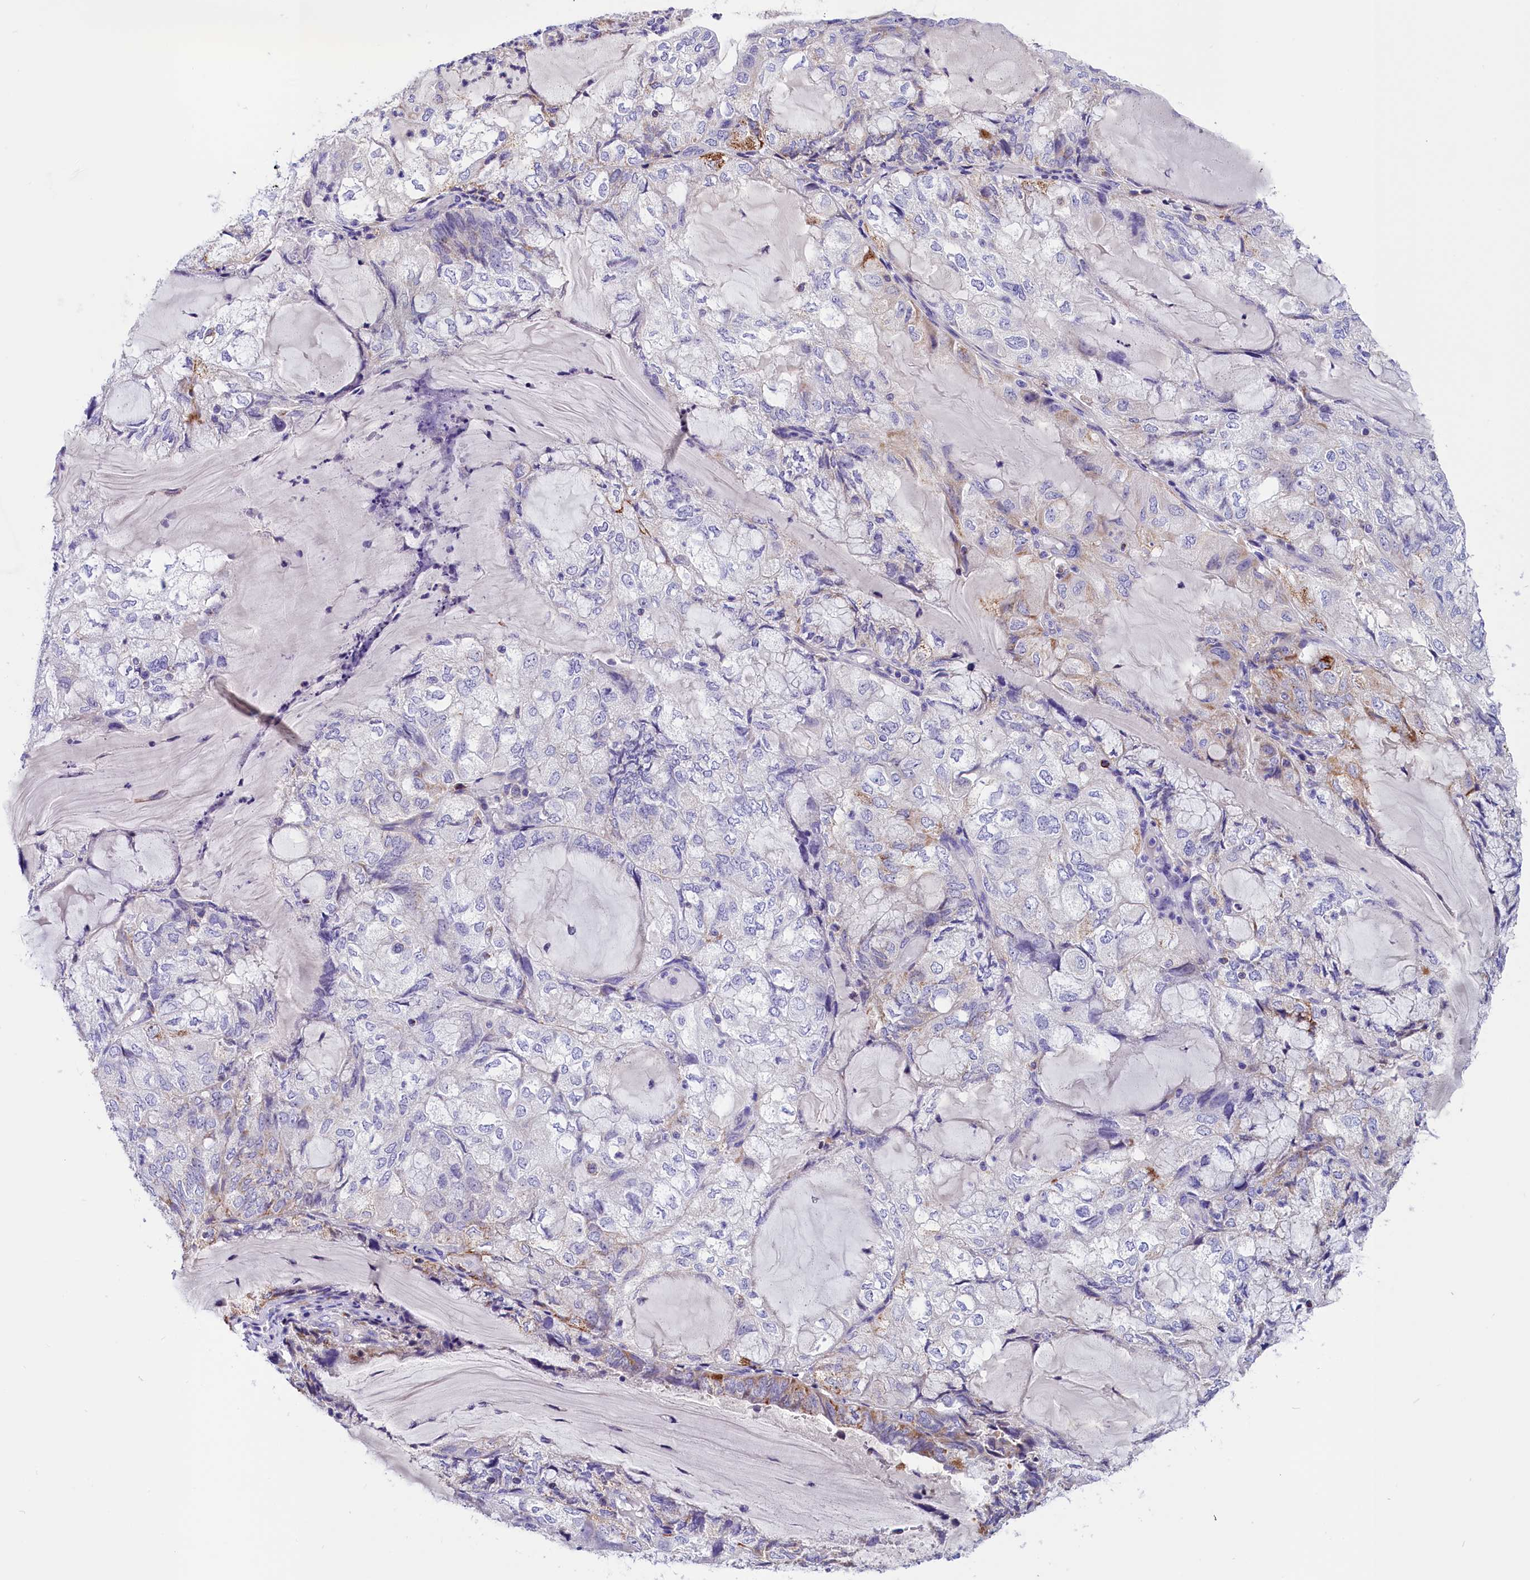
{"staining": {"intensity": "moderate", "quantity": "<25%", "location": "cytoplasmic/membranous"}, "tissue": "endometrial cancer", "cell_type": "Tumor cells", "image_type": "cancer", "snomed": [{"axis": "morphology", "description": "Adenocarcinoma, NOS"}, {"axis": "topography", "description": "Endometrium"}], "caption": "The micrograph displays immunohistochemical staining of endometrial cancer (adenocarcinoma). There is moderate cytoplasmic/membranous staining is appreciated in approximately <25% of tumor cells.", "gene": "ABAT", "patient": {"sex": "female", "age": 81}}